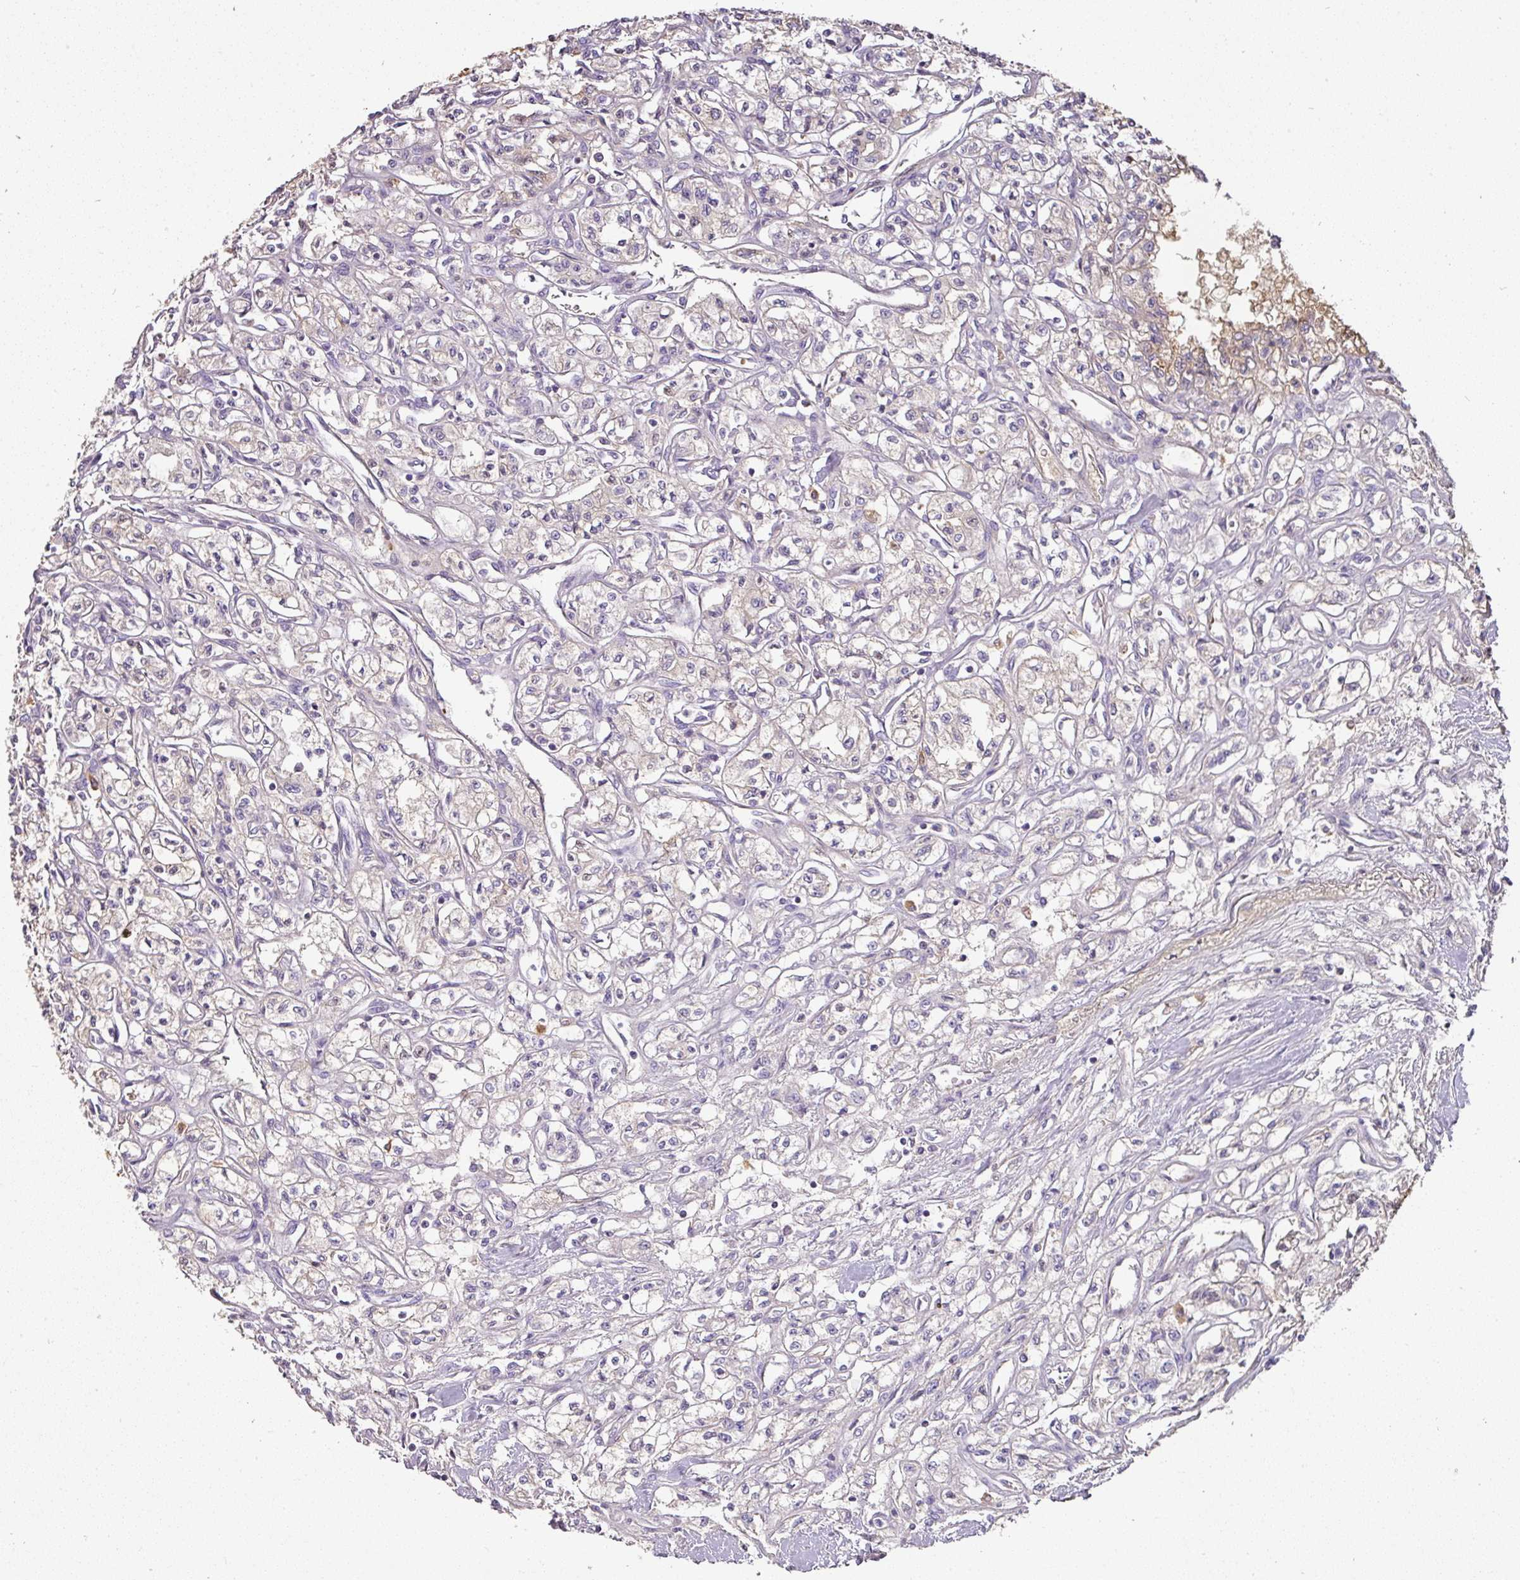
{"staining": {"intensity": "negative", "quantity": "none", "location": "none"}, "tissue": "renal cancer", "cell_type": "Tumor cells", "image_type": "cancer", "snomed": [{"axis": "morphology", "description": "Adenocarcinoma, NOS"}, {"axis": "topography", "description": "Kidney"}], "caption": "High power microscopy micrograph of an immunohistochemistry photomicrograph of renal cancer (adenocarcinoma), revealing no significant expression in tumor cells.", "gene": "CCZ1", "patient": {"sex": "male", "age": 56}}